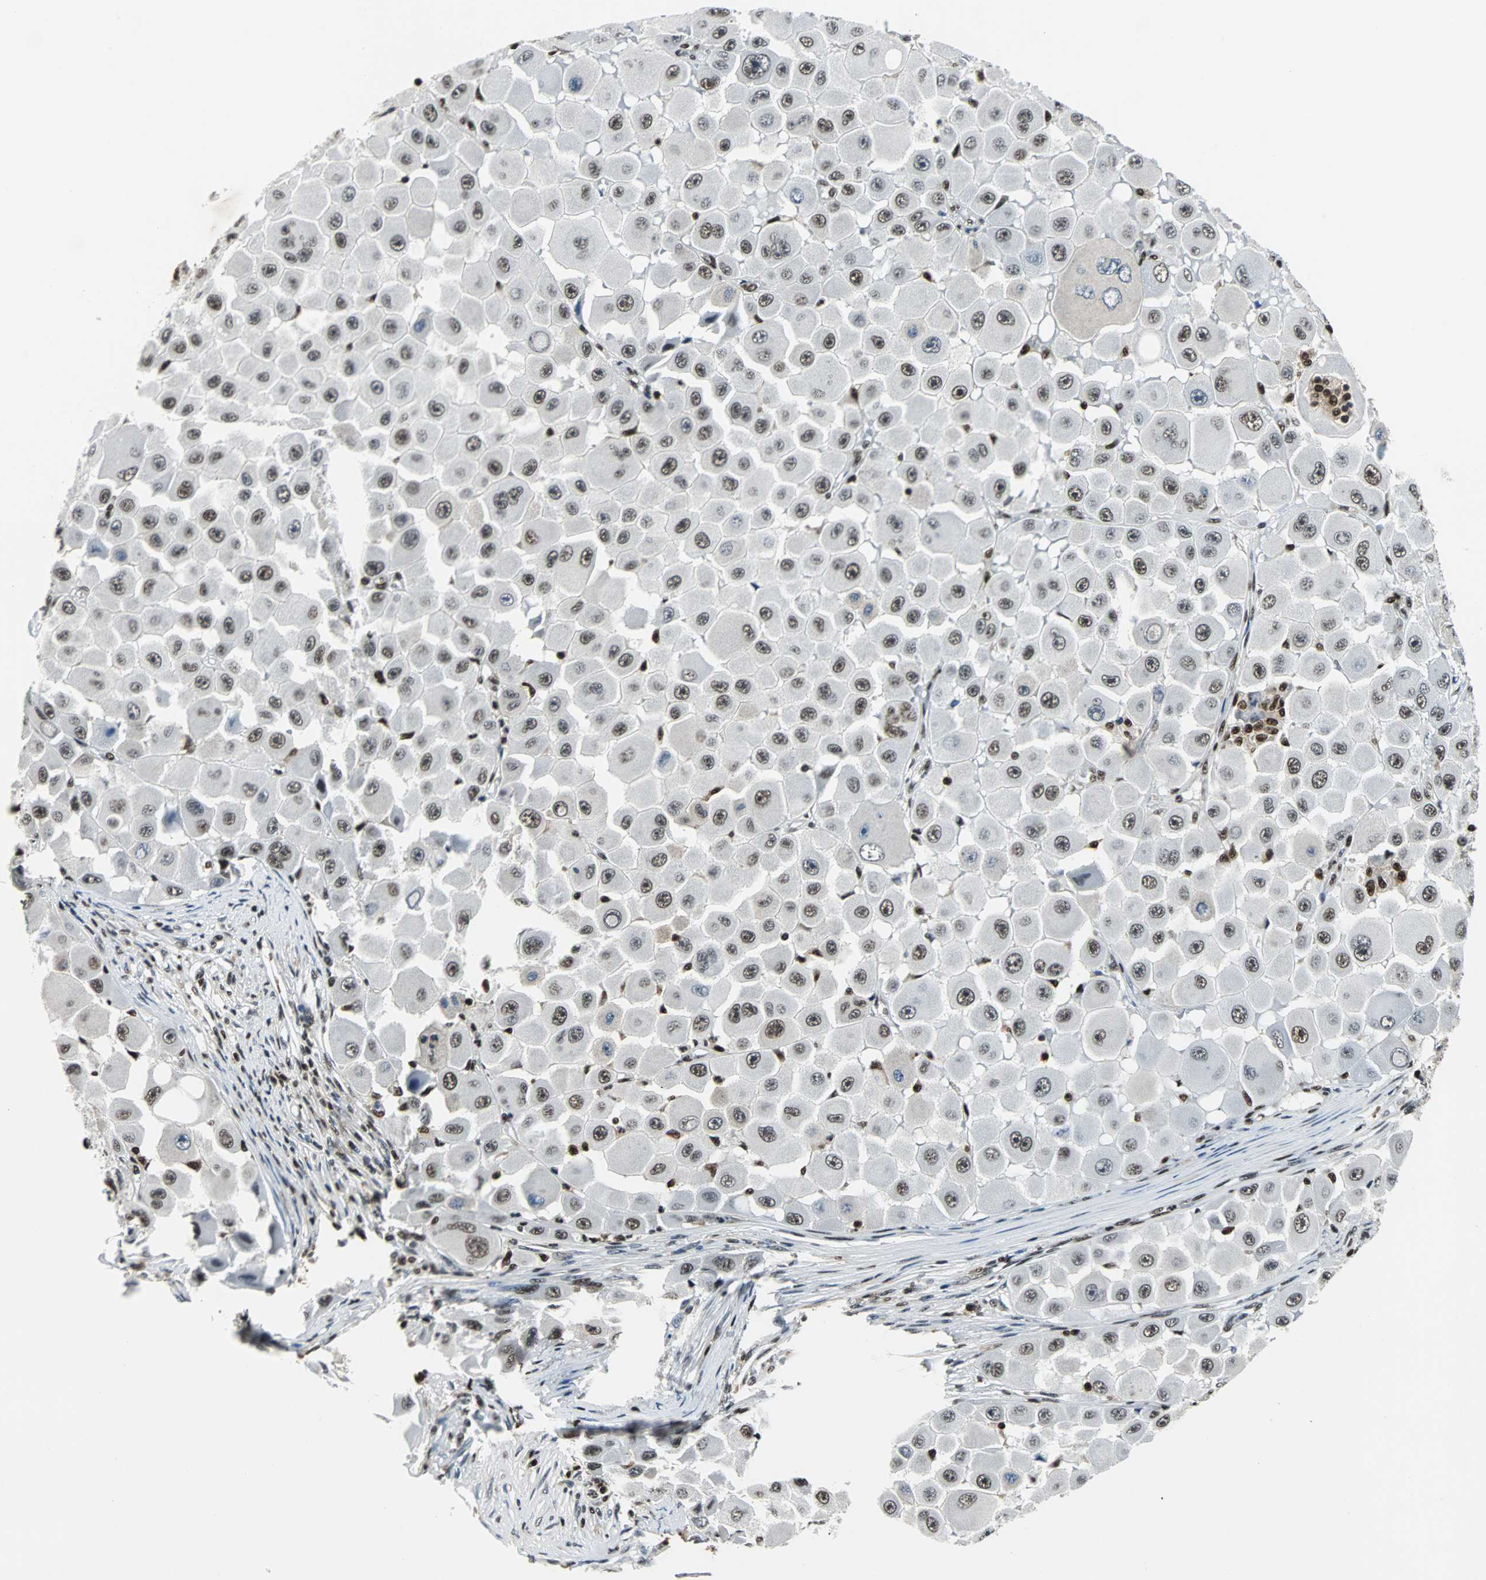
{"staining": {"intensity": "strong", "quantity": ">75%", "location": "nuclear"}, "tissue": "melanoma", "cell_type": "Tumor cells", "image_type": "cancer", "snomed": [{"axis": "morphology", "description": "Malignant melanoma, NOS"}, {"axis": "topography", "description": "Skin"}], "caption": "Protein analysis of malignant melanoma tissue exhibits strong nuclear staining in about >75% of tumor cells.", "gene": "XRCC4", "patient": {"sex": "female", "age": 81}}